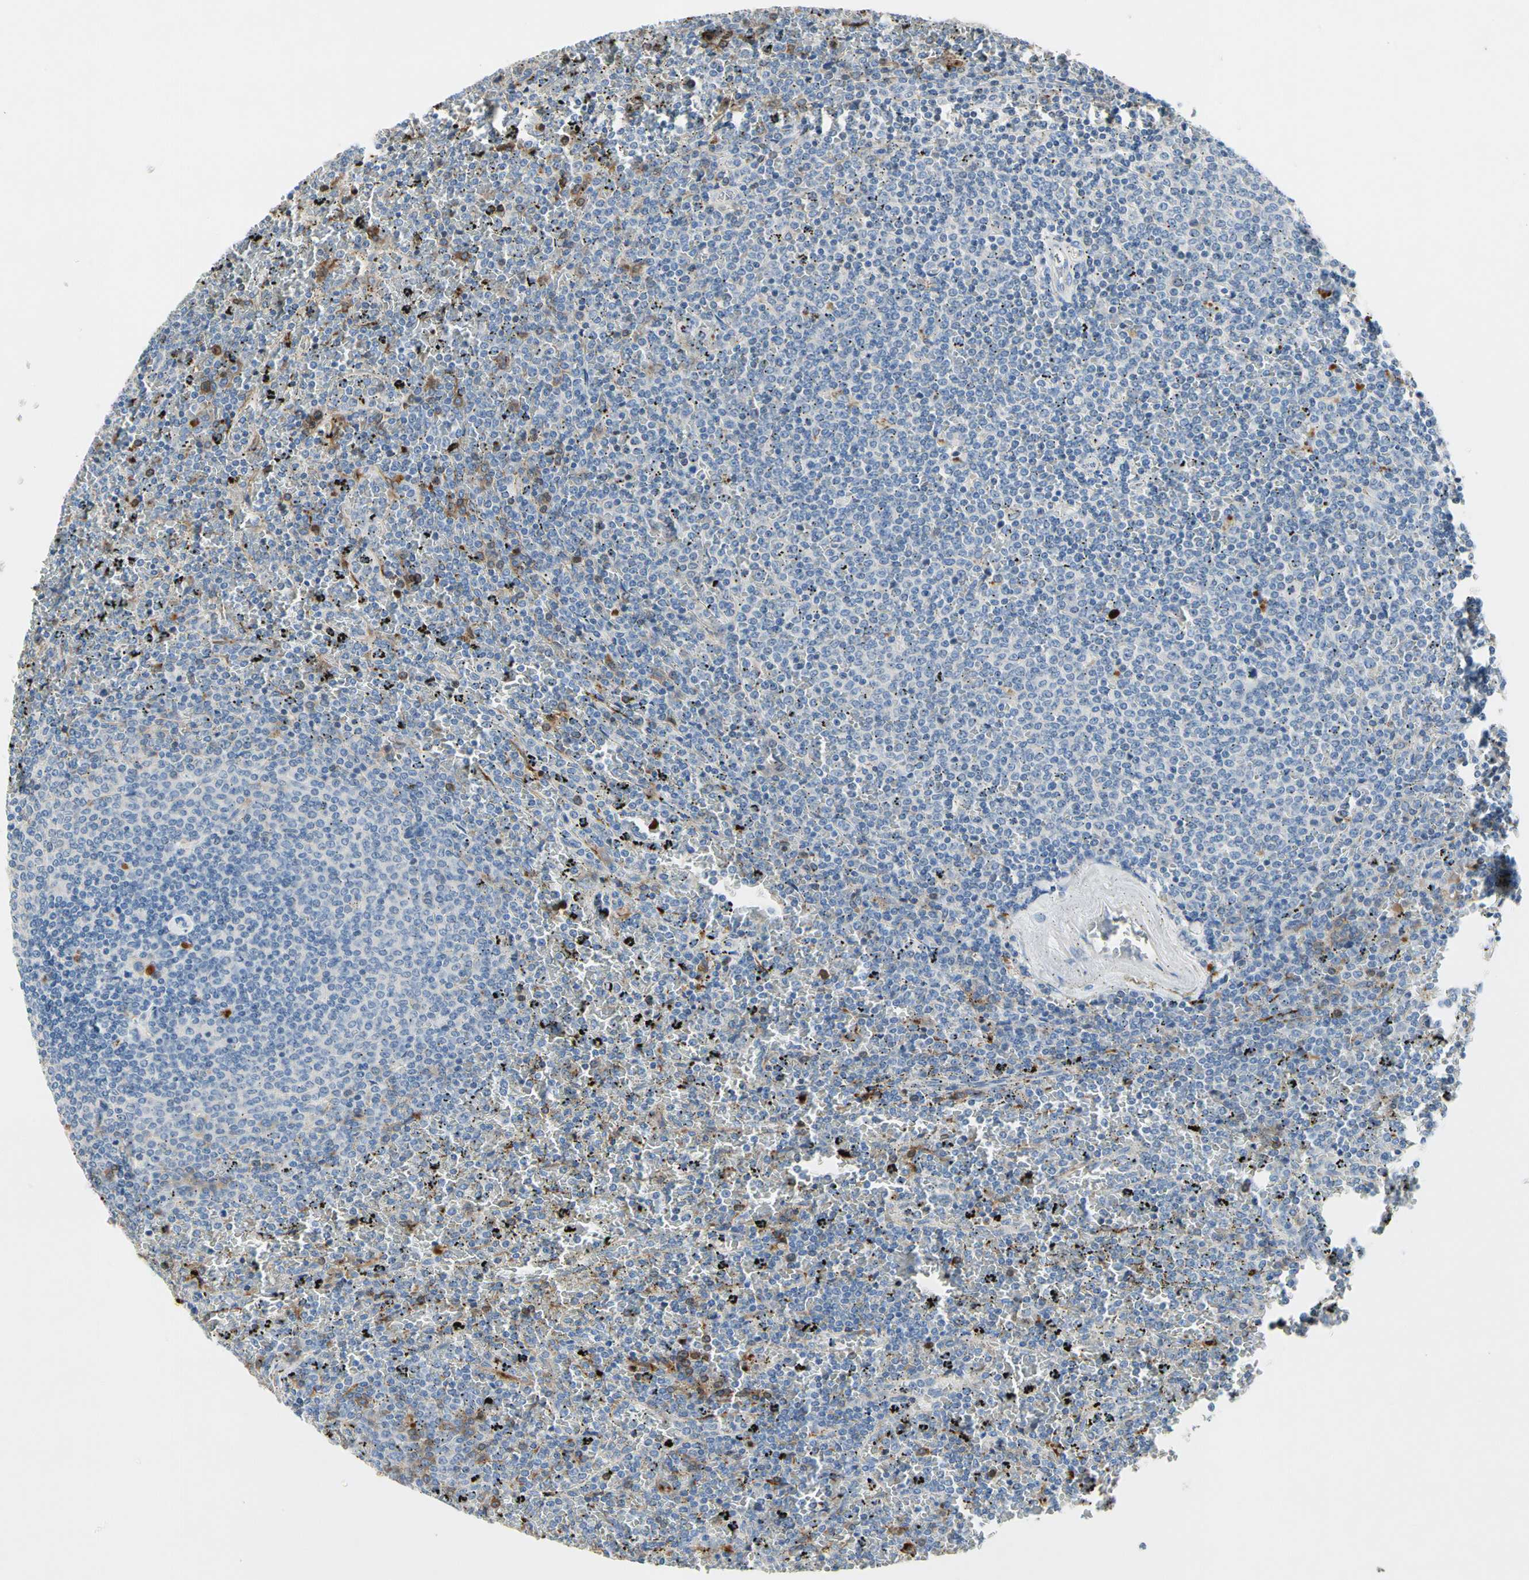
{"staining": {"intensity": "negative", "quantity": "none", "location": "none"}, "tissue": "lymphoma", "cell_type": "Tumor cells", "image_type": "cancer", "snomed": [{"axis": "morphology", "description": "Malignant lymphoma, non-Hodgkin's type, Low grade"}, {"axis": "topography", "description": "Spleen"}], "caption": "Protein analysis of malignant lymphoma, non-Hodgkin's type (low-grade) displays no significant staining in tumor cells.", "gene": "RETSAT", "patient": {"sex": "female", "age": 77}}